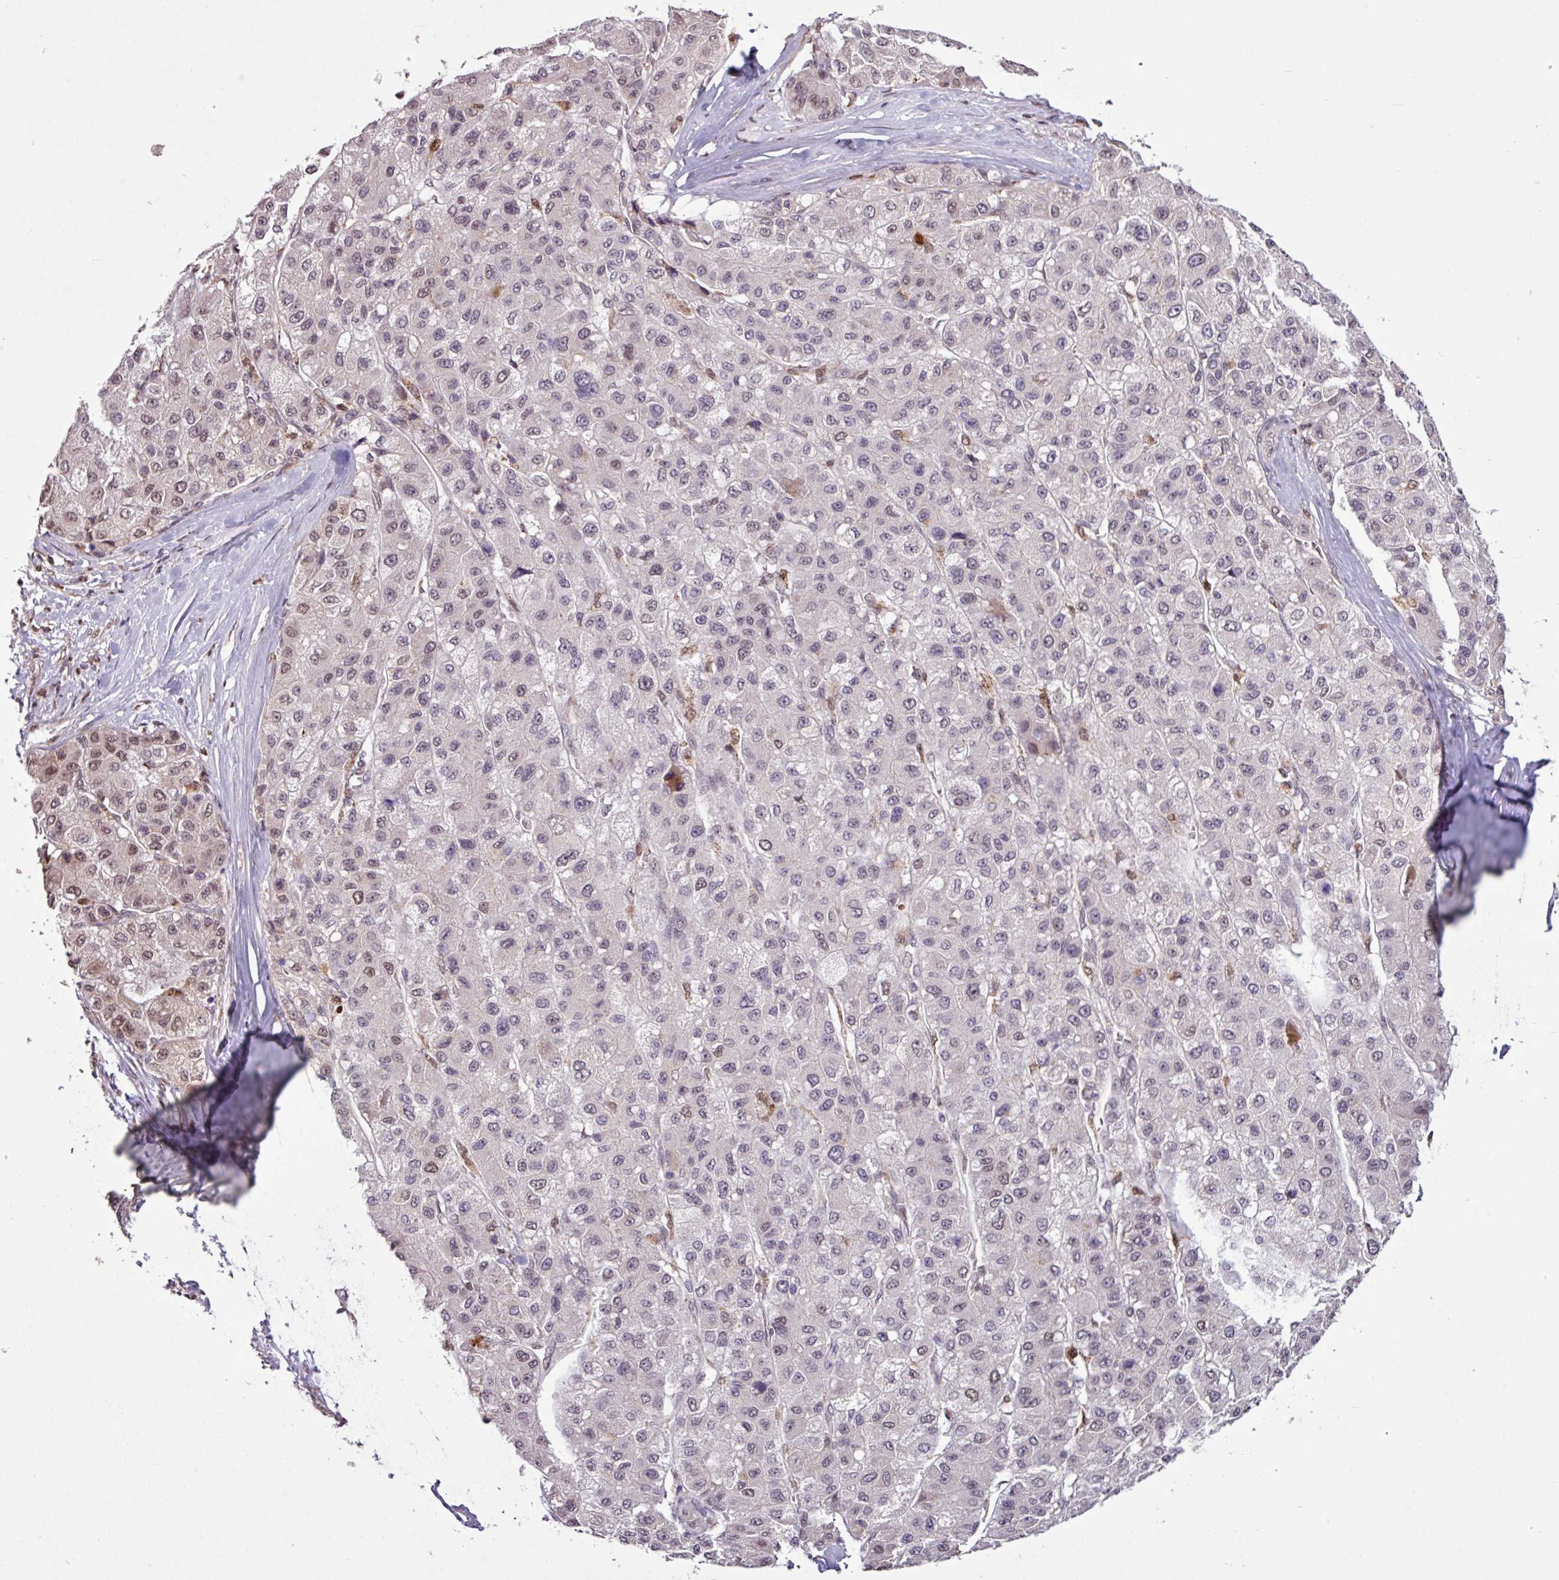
{"staining": {"intensity": "moderate", "quantity": "25%-75%", "location": "nuclear"}, "tissue": "liver cancer", "cell_type": "Tumor cells", "image_type": "cancer", "snomed": [{"axis": "morphology", "description": "Carcinoma, Hepatocellular, NOS"}, {"axis": "topography", "description": "Liver"}], "caption": "Approximately 25%-75% of tumor cells in hepatocellular carcinoma (liver) show moderate nuclear protein expression as visualized by brown immunohistochemical staining.", "gene": "SKIC2", "patient": {"sex": "male", "age": 80}}